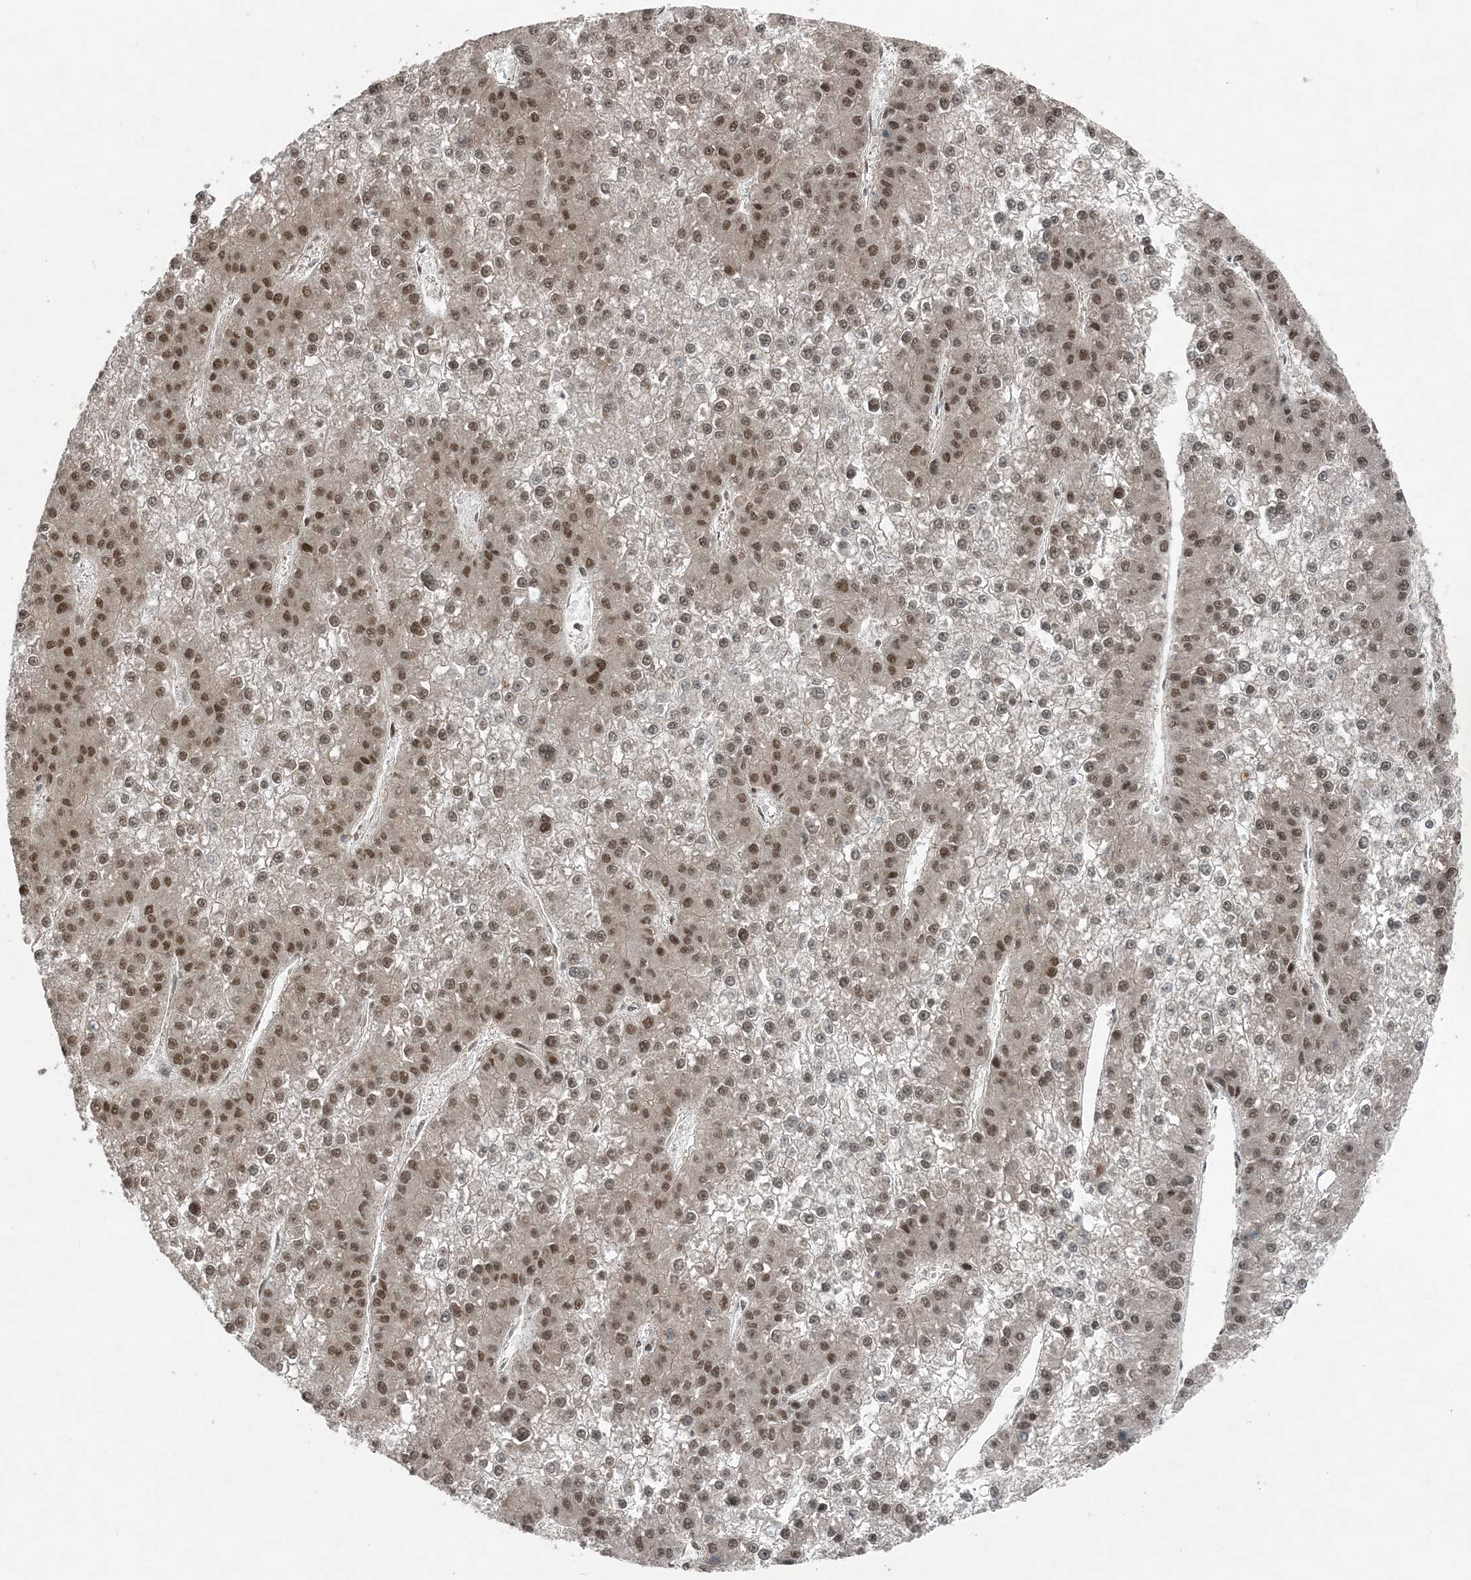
{"staining": {"intensity": "moderate", "quantity": ">75%", "location": "nuclear"}, "tissue": "liver cancer", "cell_type": "Tumor cells", "image_type": "cancer", "snomed": [{"axis": "morphology", "description": "Carcinoma, Hepatocellular, NOS"}, {"axis": "topography", "description": "Liver"}], "caption": "Liver cancer stained with a protein marker shows moderate staining in tumor cells.", "gene": "COPS7B", "patient": {"sex": "female", "age": 73}}